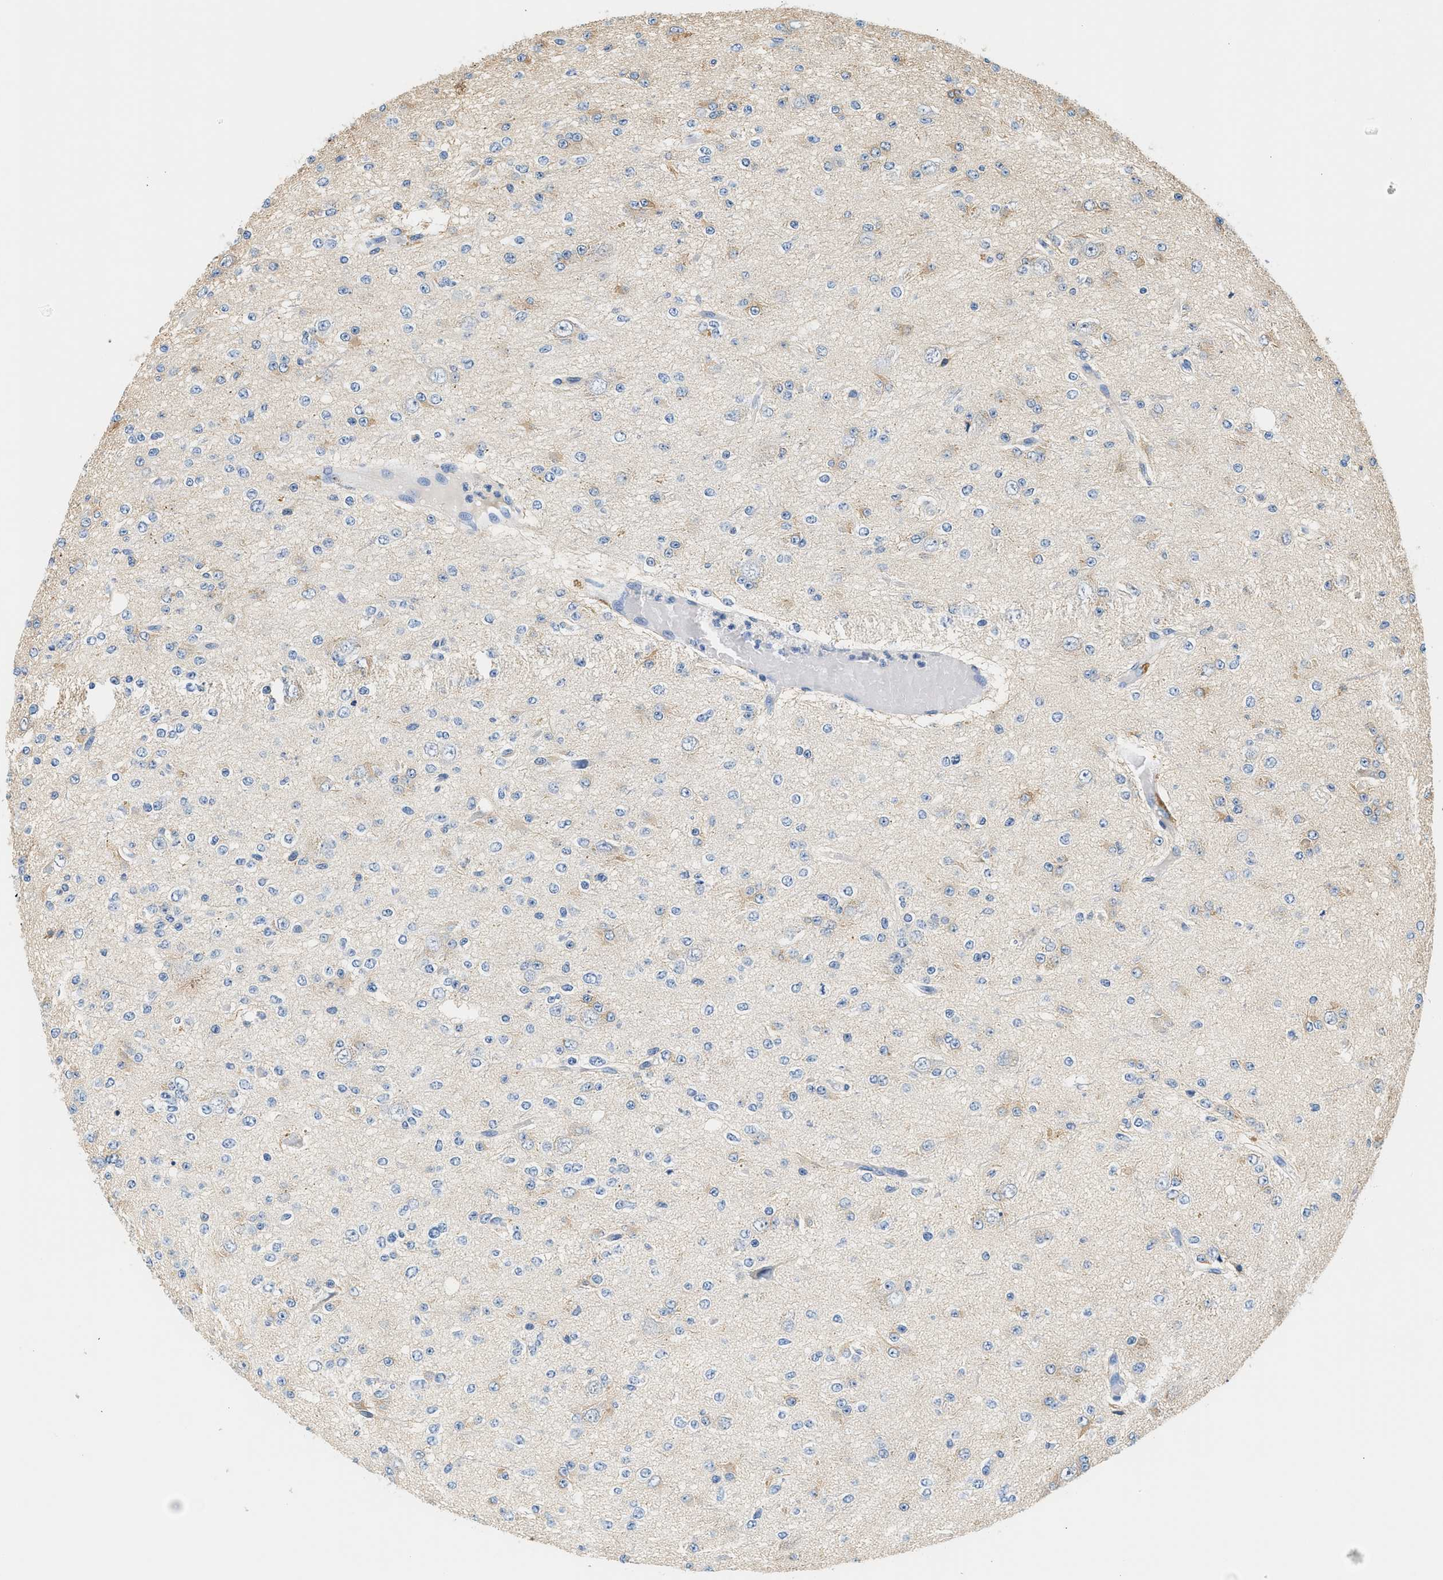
{"staining": {"intensity": "weak", "quantity": "<25%", "location": "cytoplasmic/membranous"}, "tissue": "glioma", "cell_type": "Tumor cells", "image_type": "cancer", "snomed": [{"axis": "morphology", "description": "Glioma, malignant, Low grade"}, {"axis": "topography", "description": "Brain"}], "caption": "There is no significant positivity in tumor cells of malignant glioma (low-grade). (DAB IHC visualized using brightfield microscopy, high magnification).", "gene": "SLC35E1", "patient": {"sex": "male", "age": 38}}